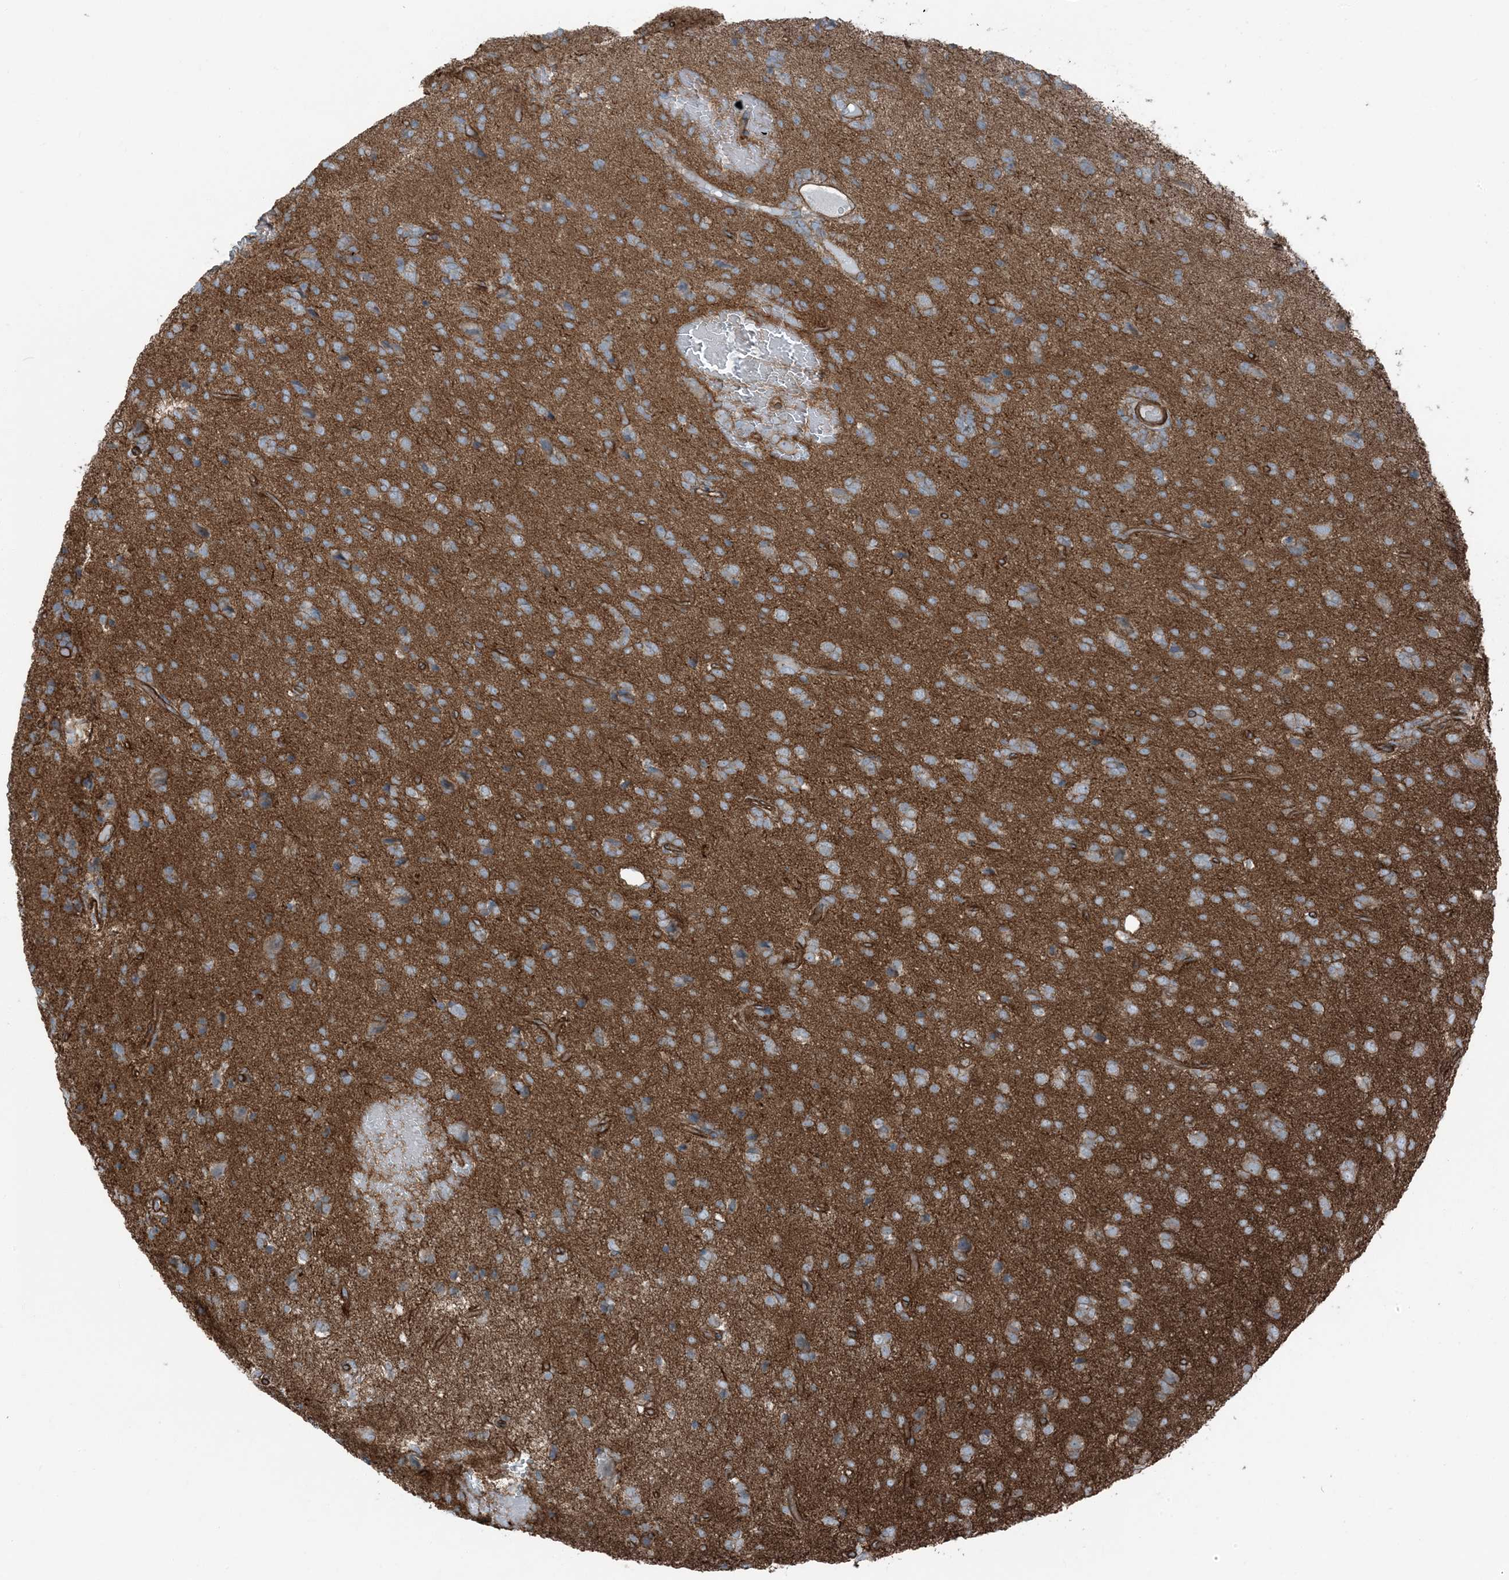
{"staining": {"intensity": "weak", "quantity": "25%-75%", "location": "cytoplasmic/membranous"}, "tissue": "glioma", "cell_type": "Tumor cells", "image_type": "cancer", "snomed": [{"axis": "morphology", "description": "Glioma, malignant, High grade"}, {"axis": "topography", "description": "Brain"}], "caption": "This histopathology image displays immunohistochemistry (IHC) staining of malignant glioma (high-grade), with low weak cytoplasmic/membranous staining in about 25%-75% of tumor cells.", "gene": "ZFP90", "patient": {"sex": "female", "age": 59}}